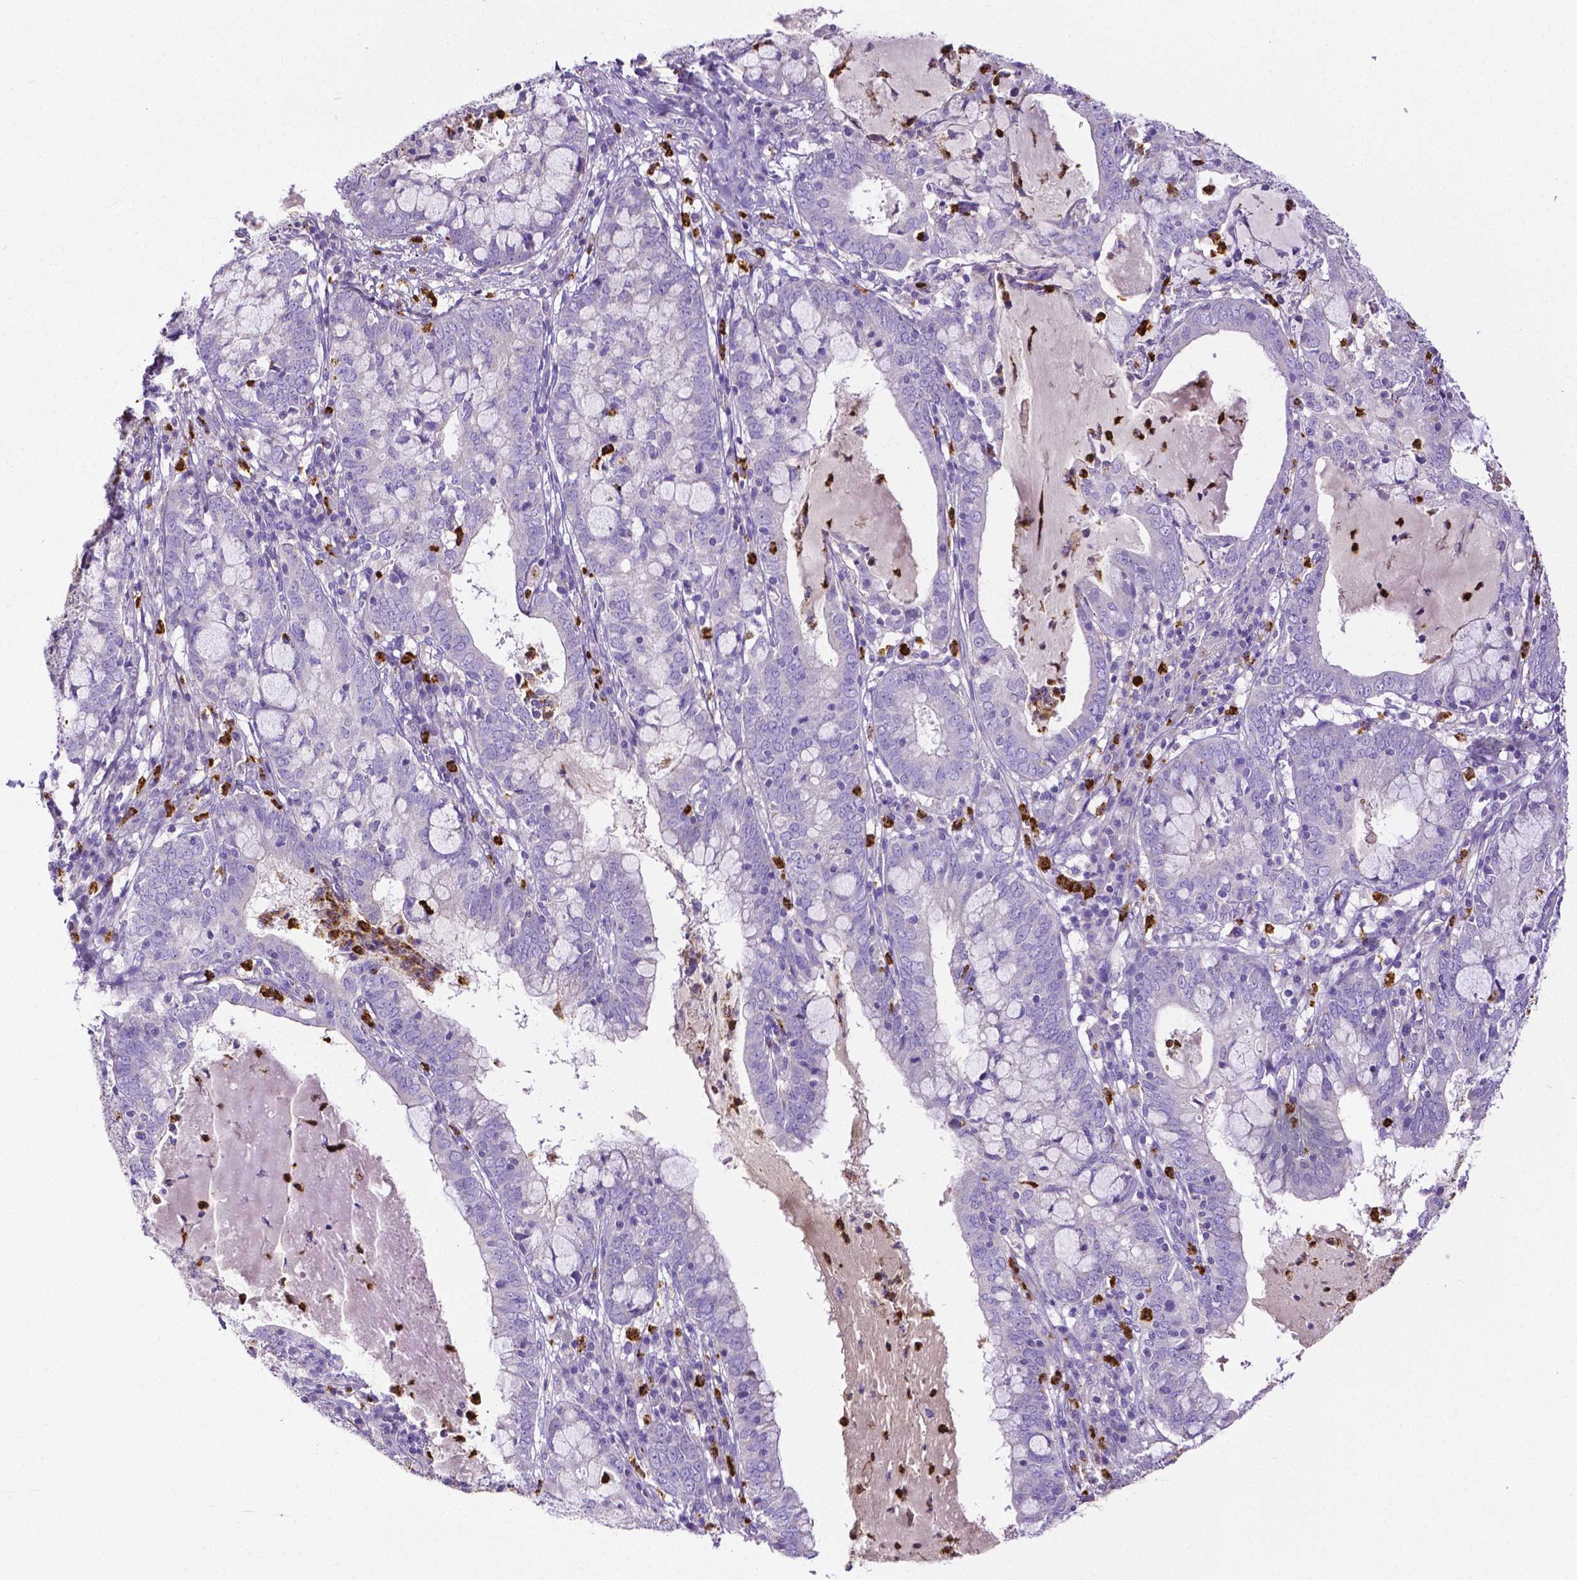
{"staining": {"intensity": "negative", "quantity": "none", "location": "none"}, "tissue": "cervical cancer", "cell_type": "Tumor cells", "image_type": "cancer", "snomed": [{"axis": "morphology", "description": "Adenocarcinoma, NOS"}, {"axis": "topography", "description": "Cervix"}], "caption": "Adenocarcinoma (cervical) was stained to show a protein in brown. There is no significant staining in tumor cells. The staining was performed using DAB to visualize the protein expression in brown, while the nuclei were stained in blue with hematoxylin (Magnification: 20x).", "gene": "MMP9", "patient": {"sex": "female", "age": 40}}